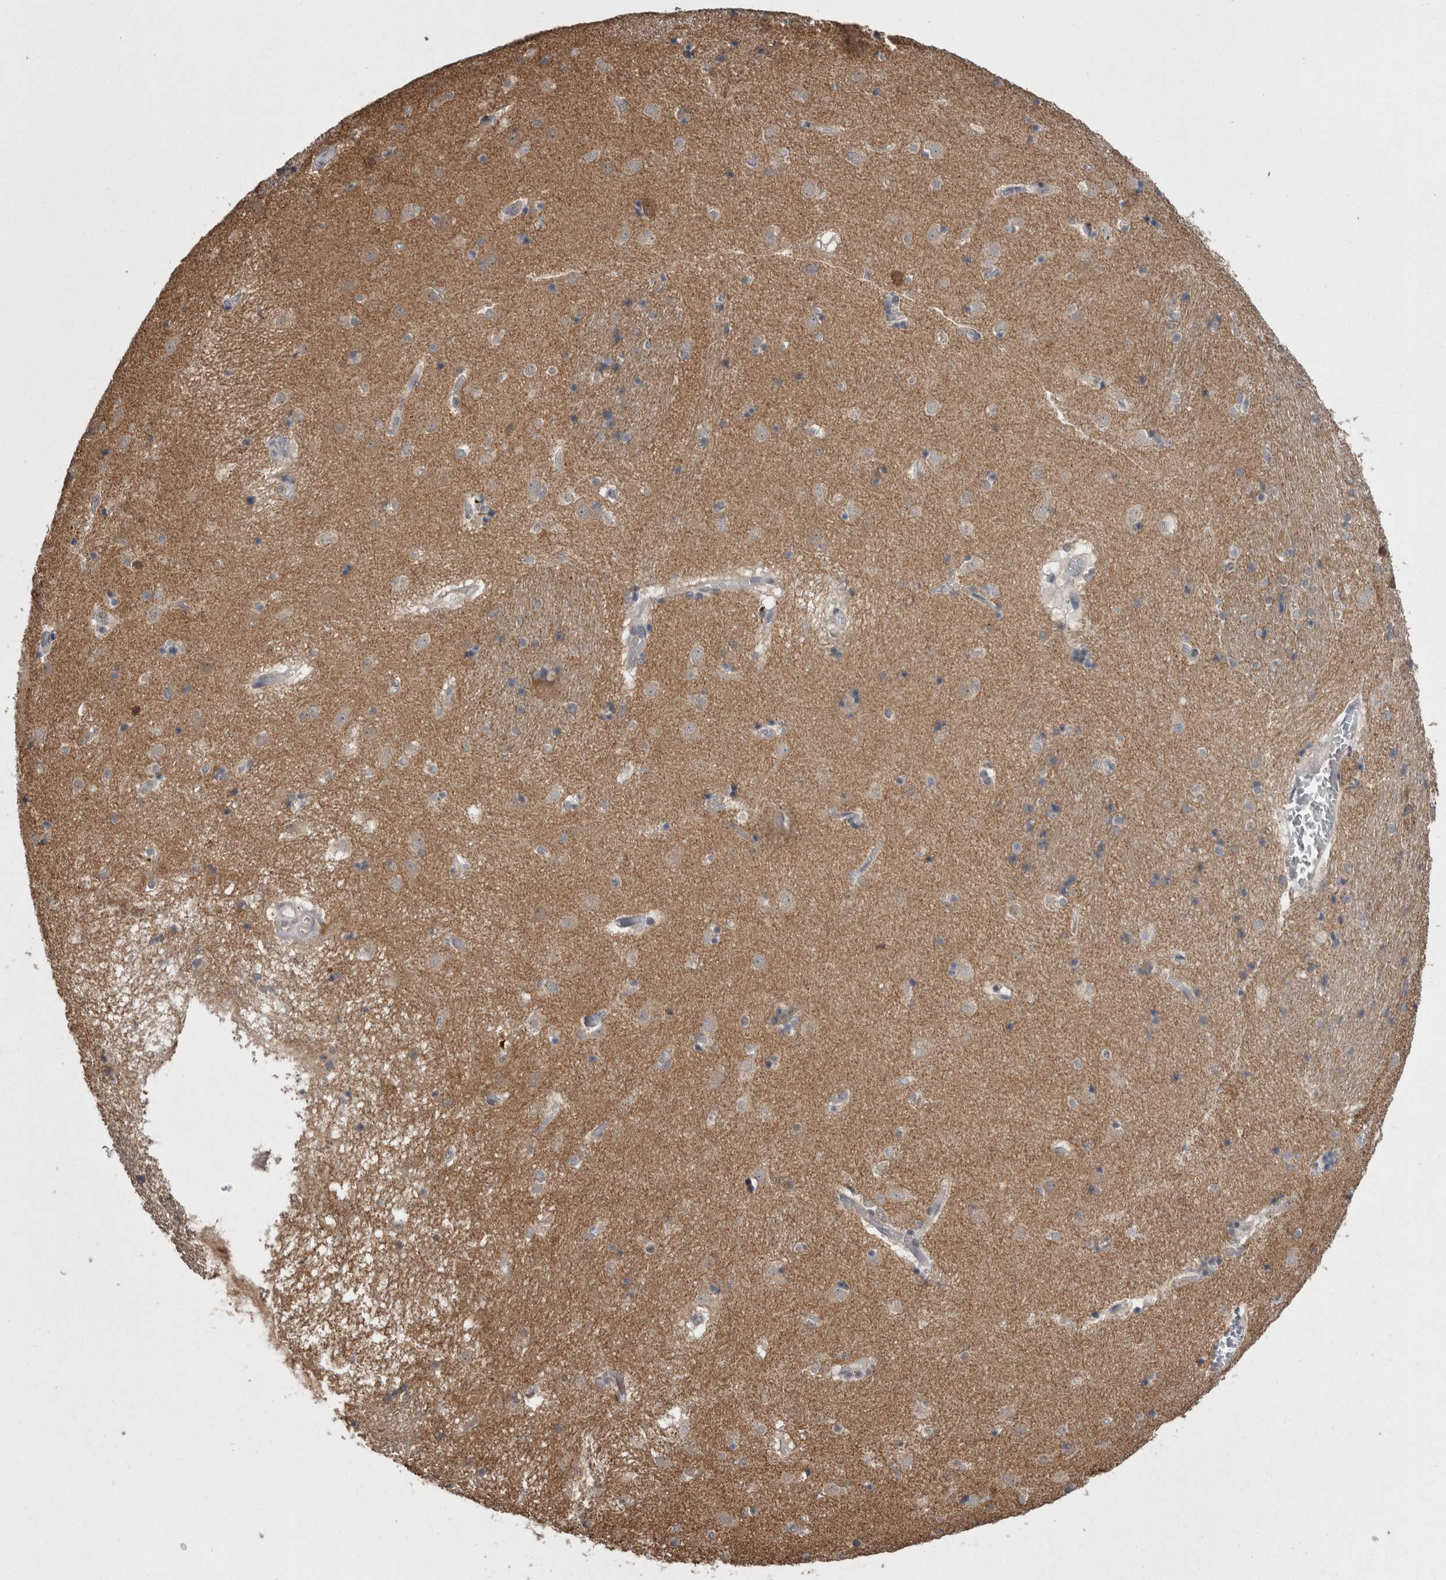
{"staining": {"intensity": "negative", "quantity": "none", "location": "none"}, "tissue": "caudate", "cell_type": "Glial cells", "image_type": "normal", "snomed": [{"axis": "morphology", "description": "Normal tissue, NOS"}, {"axis": "topography", "description": "Lateral ventricle wall"}], "caption": "Glial cells are negative for protein expression in unremarkable human caudate. (DAB (3,3'-diaminobenzidine) IHC with hematoxylin counter stain).", "gene": "DDX6", "patient": {"sex": "male", "age": 70}}